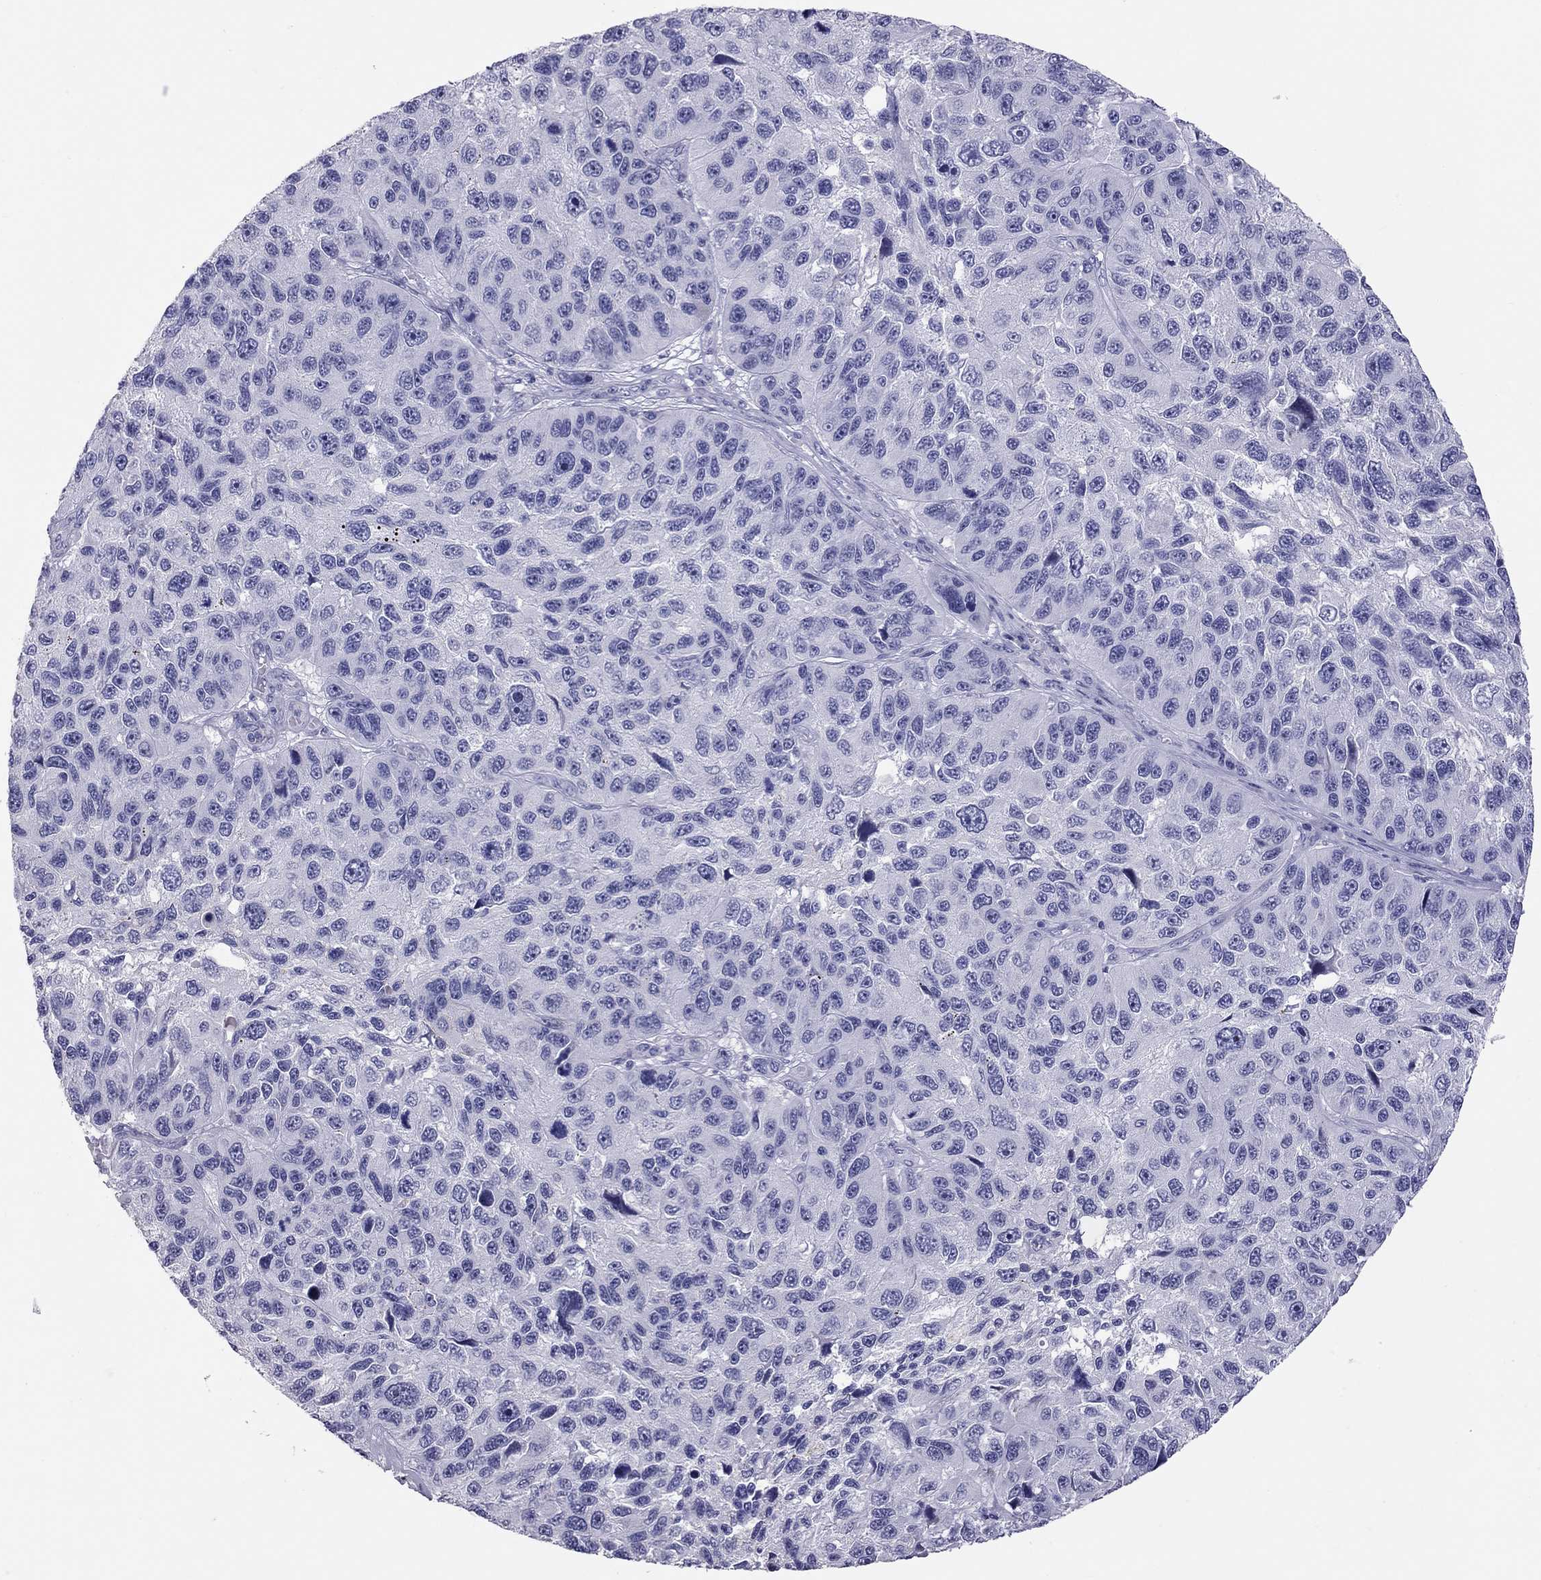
{"staining": {"intensity": "negative", "quantity": "none", "location": "none"}, "tissue": "melanoma", "cell_type": "Tumor cells", "image_type": "cancer", "snomed": [{"axis": "morphology", "description": "Malignant melanoma, NOS"}, {"axis": "topography", "description": "Skin"}], "caption": "There is no significant staining in tumor cells of malignant melanoma.", "gene": "IL17REL", "patient": {"sex": "male", "age": 53}}